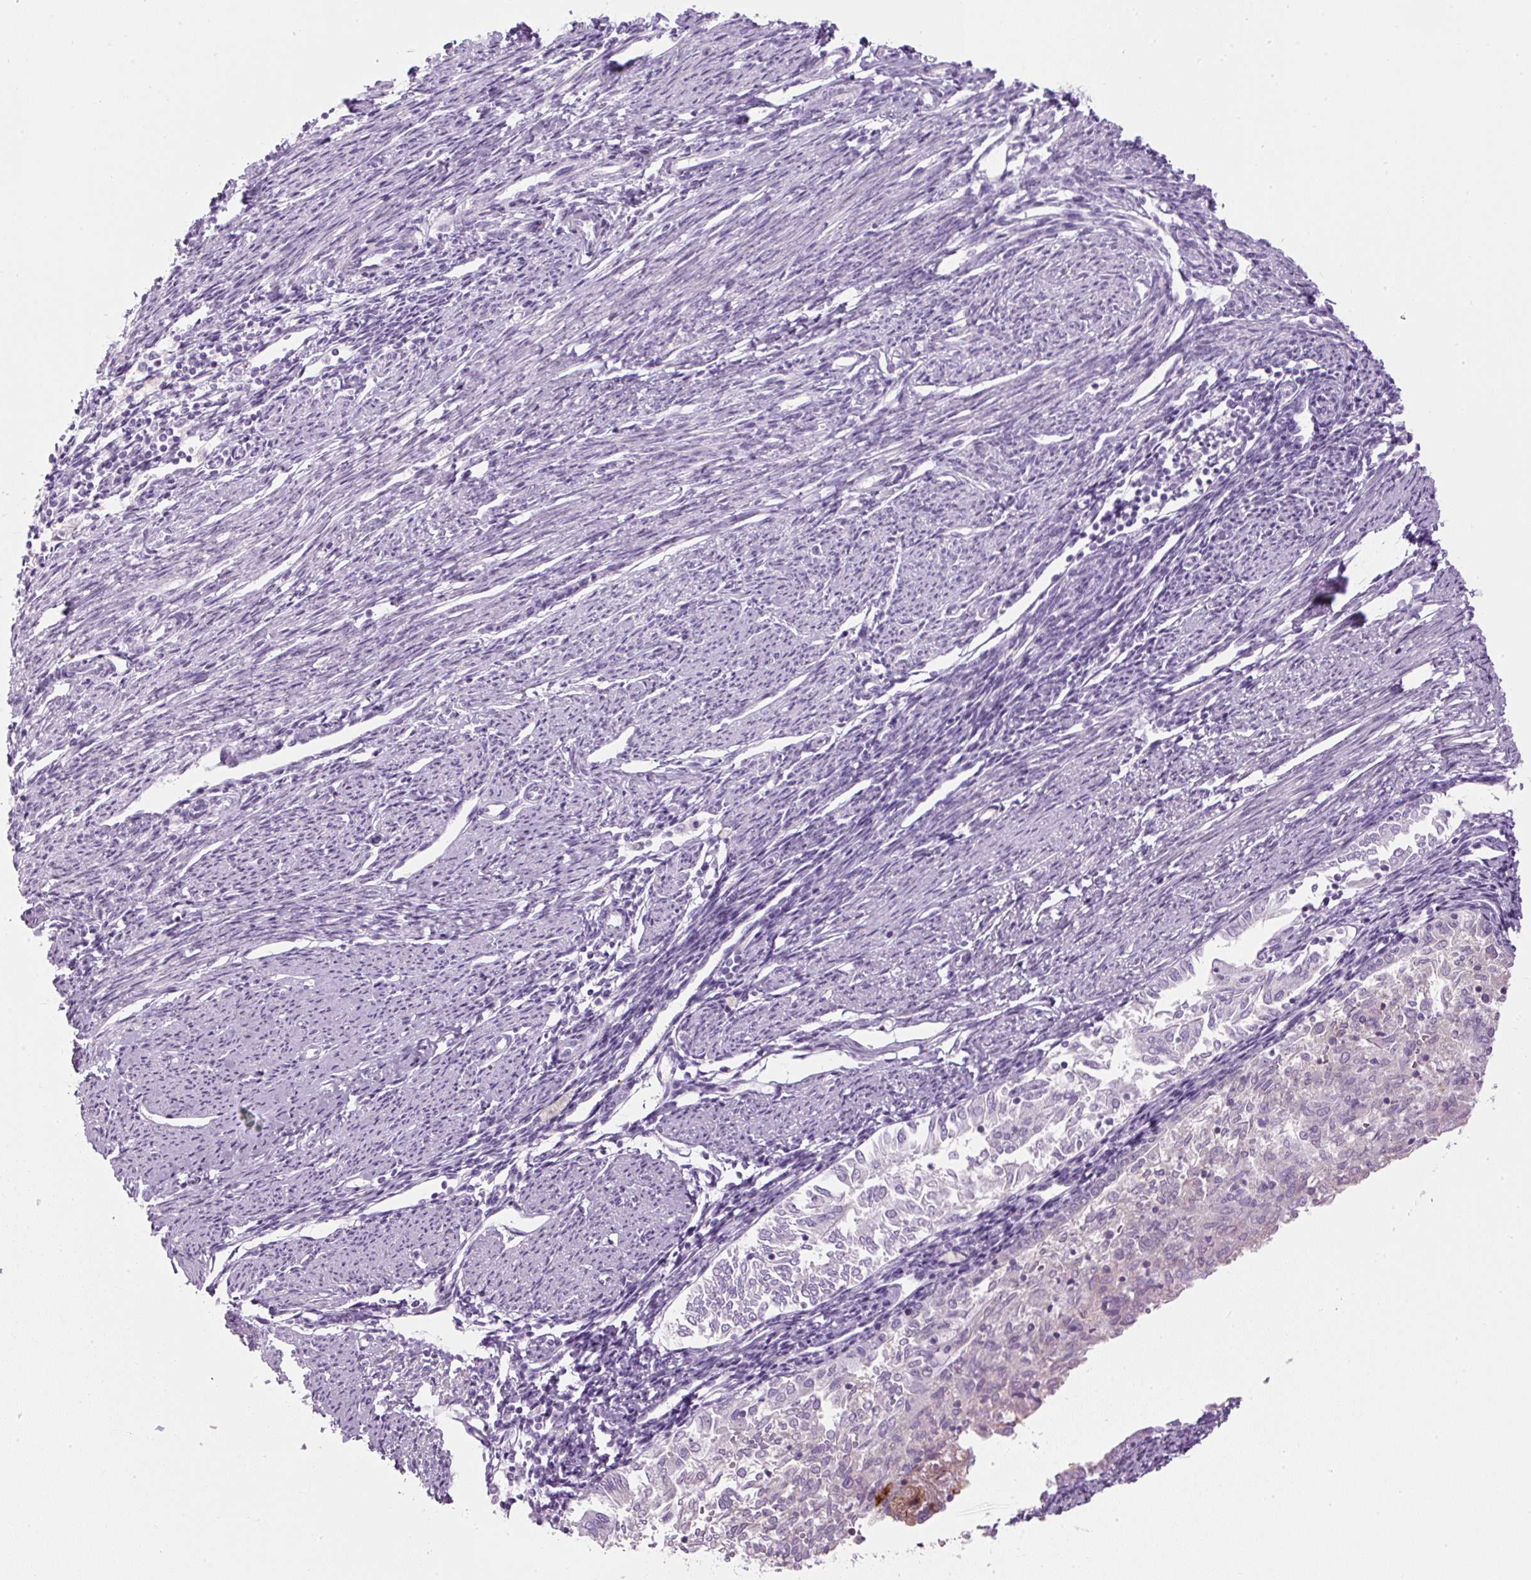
{"staining": {"intensity": "negative", "quantity": "none", "location": "none"}, "tissue": "endometrial cancer", "cell_type": "Tumor cells", "image_type": "cancer", "snomed": [{"axis": "morphology", "description": "Adenocarcinoma, NOS"}, {"axis": "topography", "description": "Endometrium"}], "caption": "DAB immunohistochemical staining of human endometrial cancer (adenocarcinoma) demonstrates no significant positivity in tumor cells. (Stains: DAB (3,3'-diaminobenzidine) IHC with hematoxylin counter stain, Microscopy: brightfield microscopy at high magnification).", "gene": "APOA1", "patient": {"sex": "female", "age": 79}}